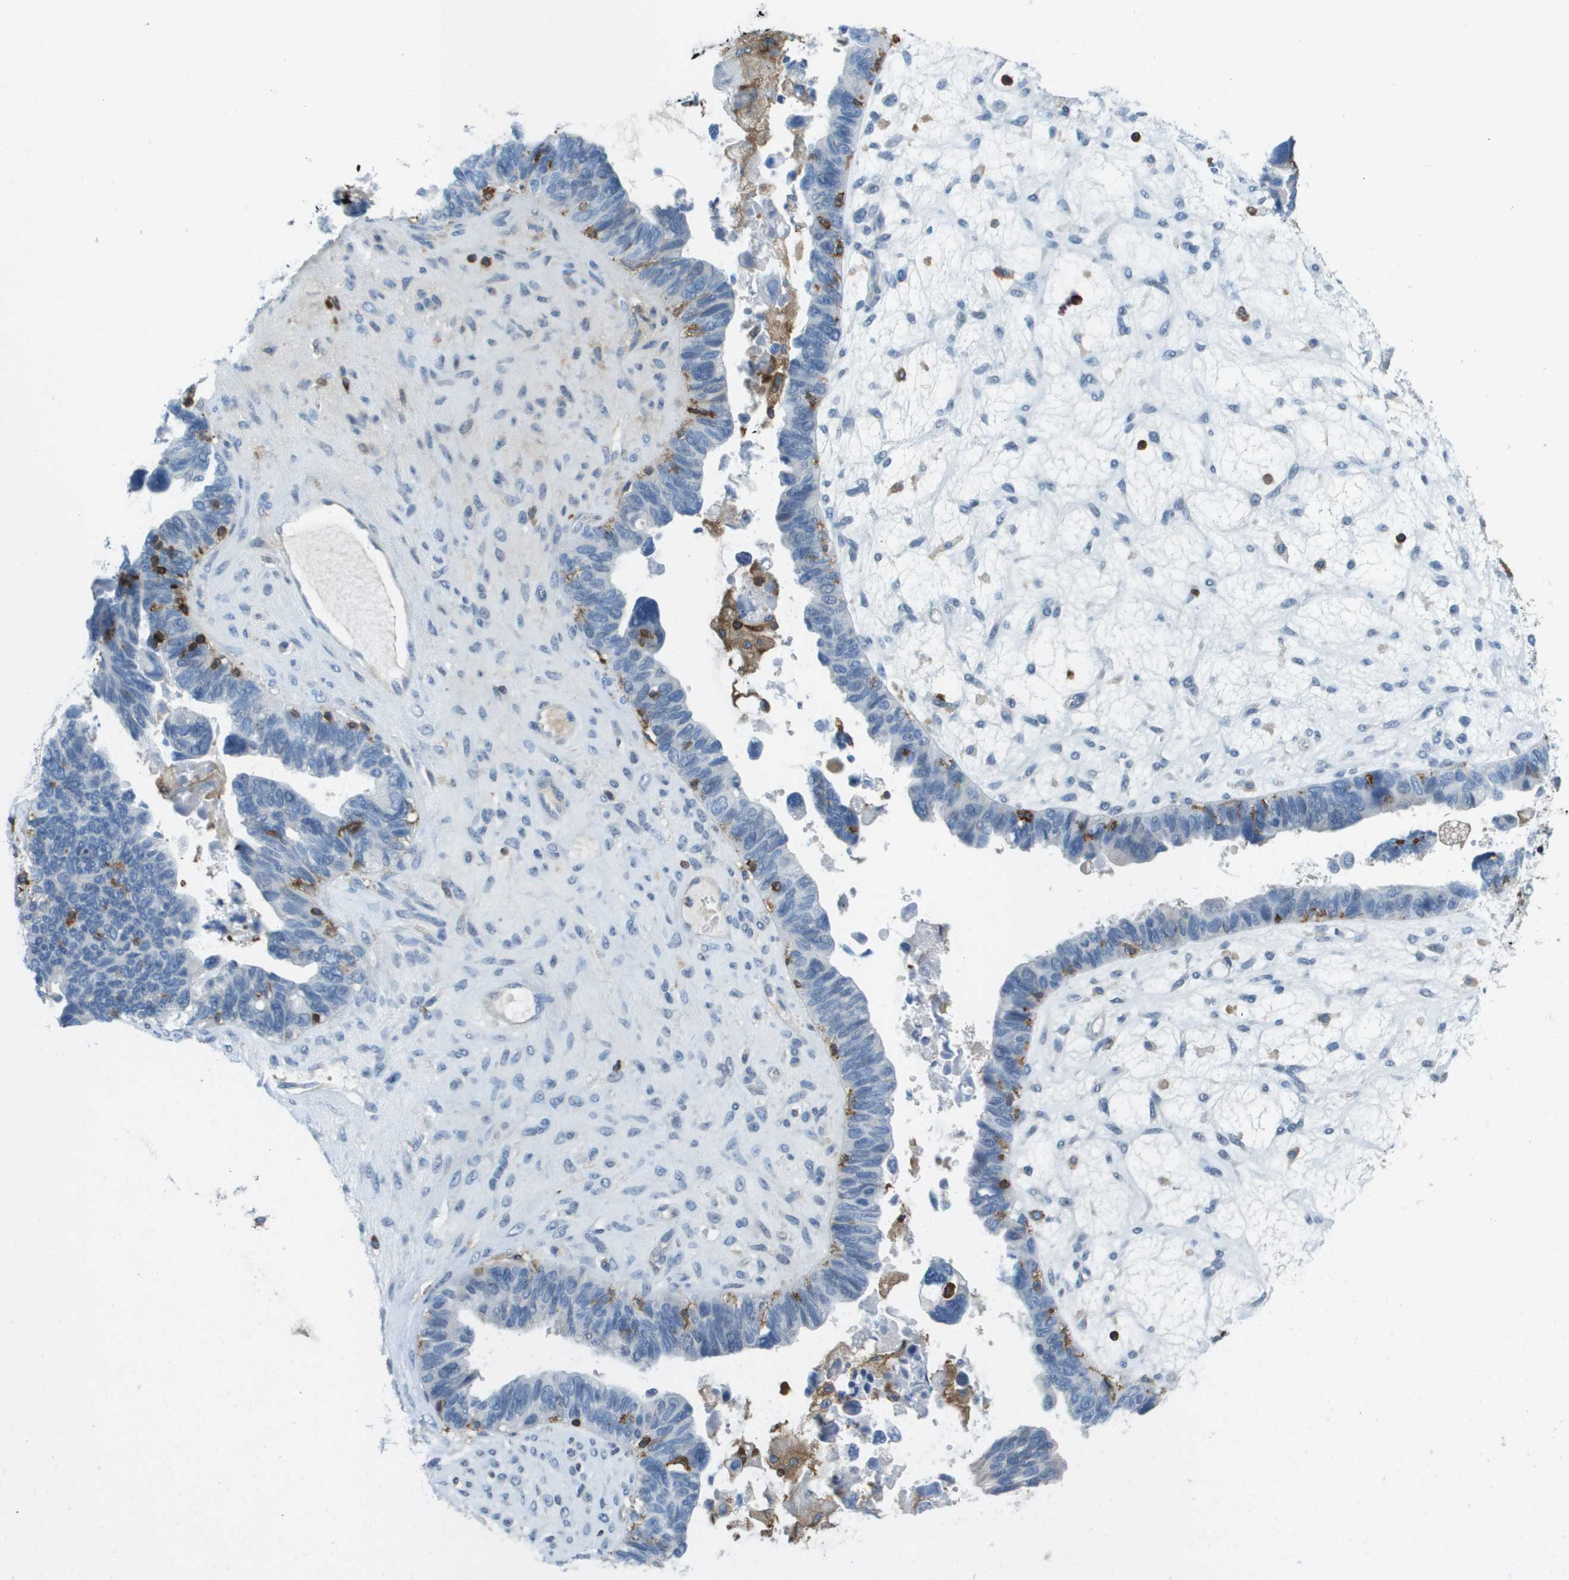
{"staining": {"intensity": "negative", "quantity": "none", "location": "none"}, "tissue": "ovarian cancer", "cell_type": "Tumor cells", "image_type": "cancer", "snomed": [{"axis": "morphology", "description": "Cystadenocarcinoma, serous, NOS"}, {"axis": "topography", "description": "Ovary"}], "caption": "A histopathology image of human ovarian serous cystadenocarcinoma is negative for staining in tumor cells.", "gene": "APBB1IP", "patient": {"sex": "female", "age": 79}}